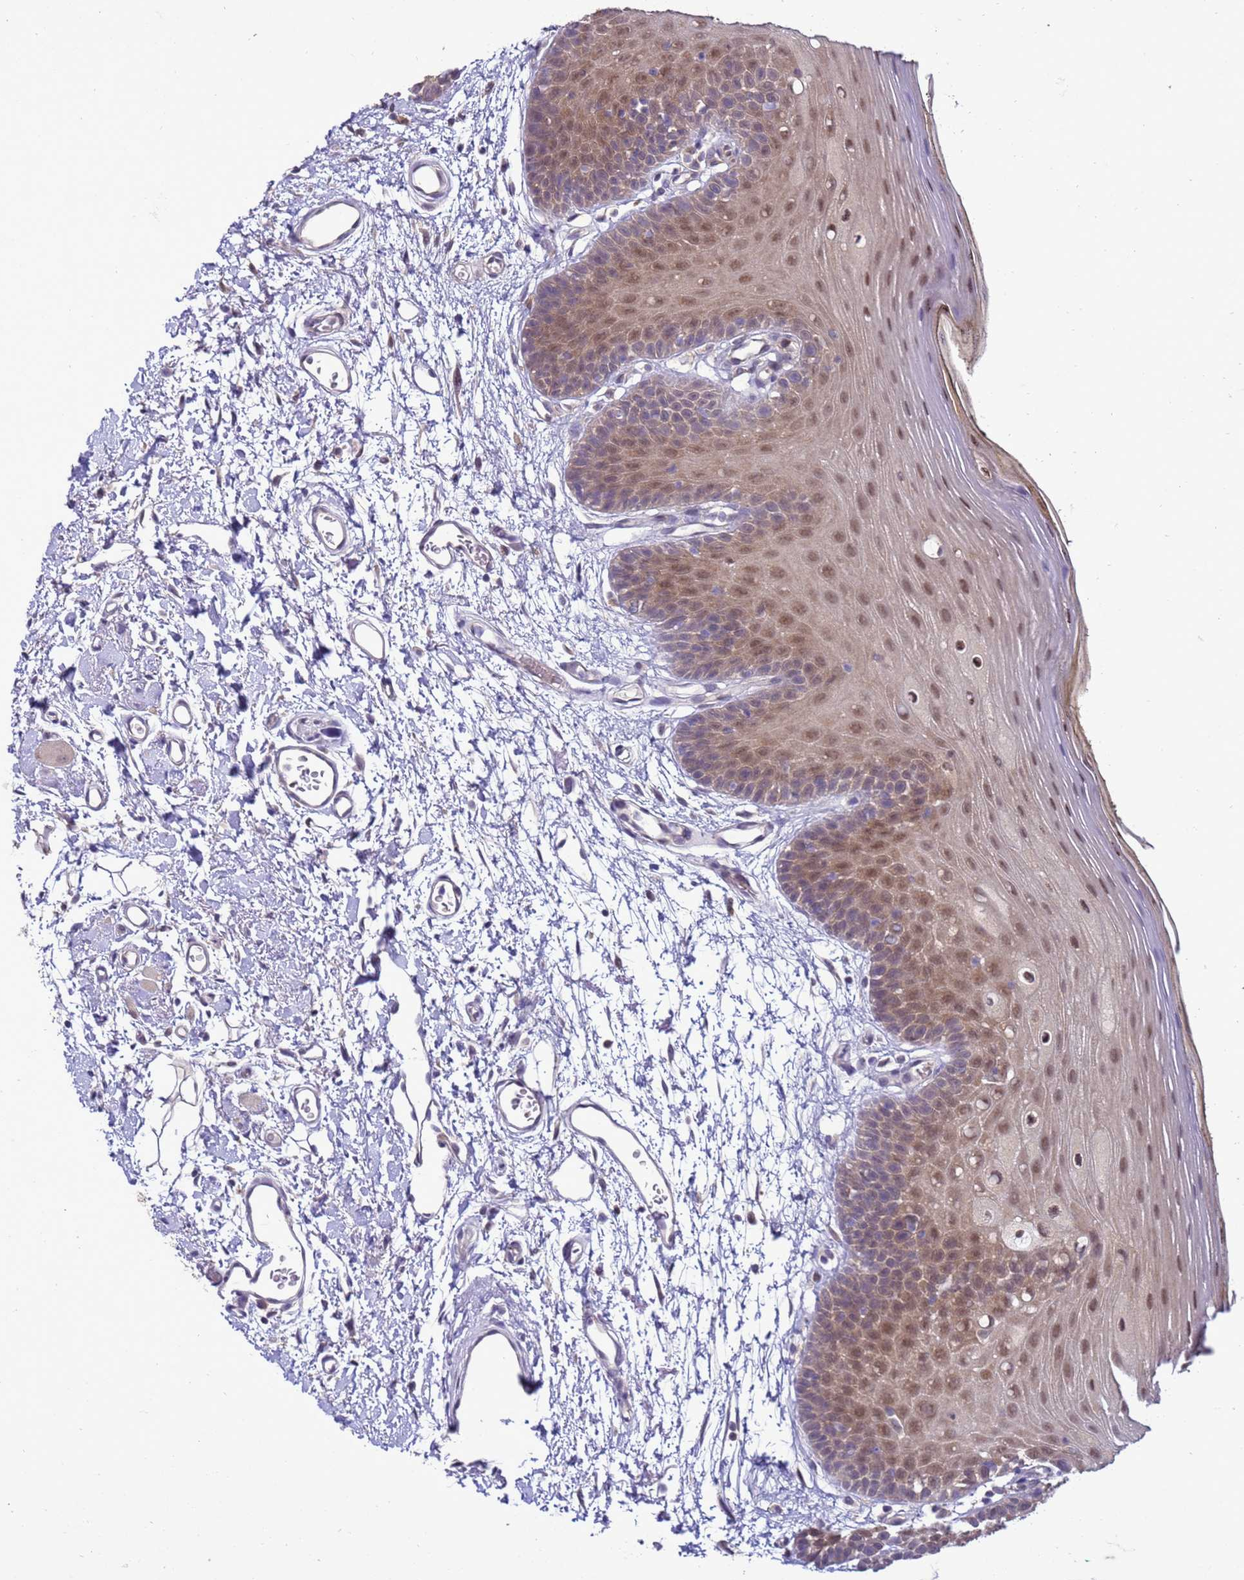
{"staining": {"intensity": "moderate", "quantity": "25%-75%", "location": "cytoplasmic/membranous,nuclear"}, "tissue": "oral mucosa", "cell_type": "Squamous epithelial cells", "image_type": "normal", "snomed": [{"axis": "morphology", "description": "Normal tissue, NOS"}, {"axis": "topography", "description": "Oral tissue"}, {"axis": "topography", "description": "Tounge, NOS"}], "caption": "A photomicrograph of human oral mucosa stained for a protein reveals moderate cytoplasmic/membranous,nuclear brown staining in squamous epithelial cells. (DAB IHC with brightfield microscopy, high magnification).", "gene": "DDI2", "patient": {"sex": "female", "age": 81}}